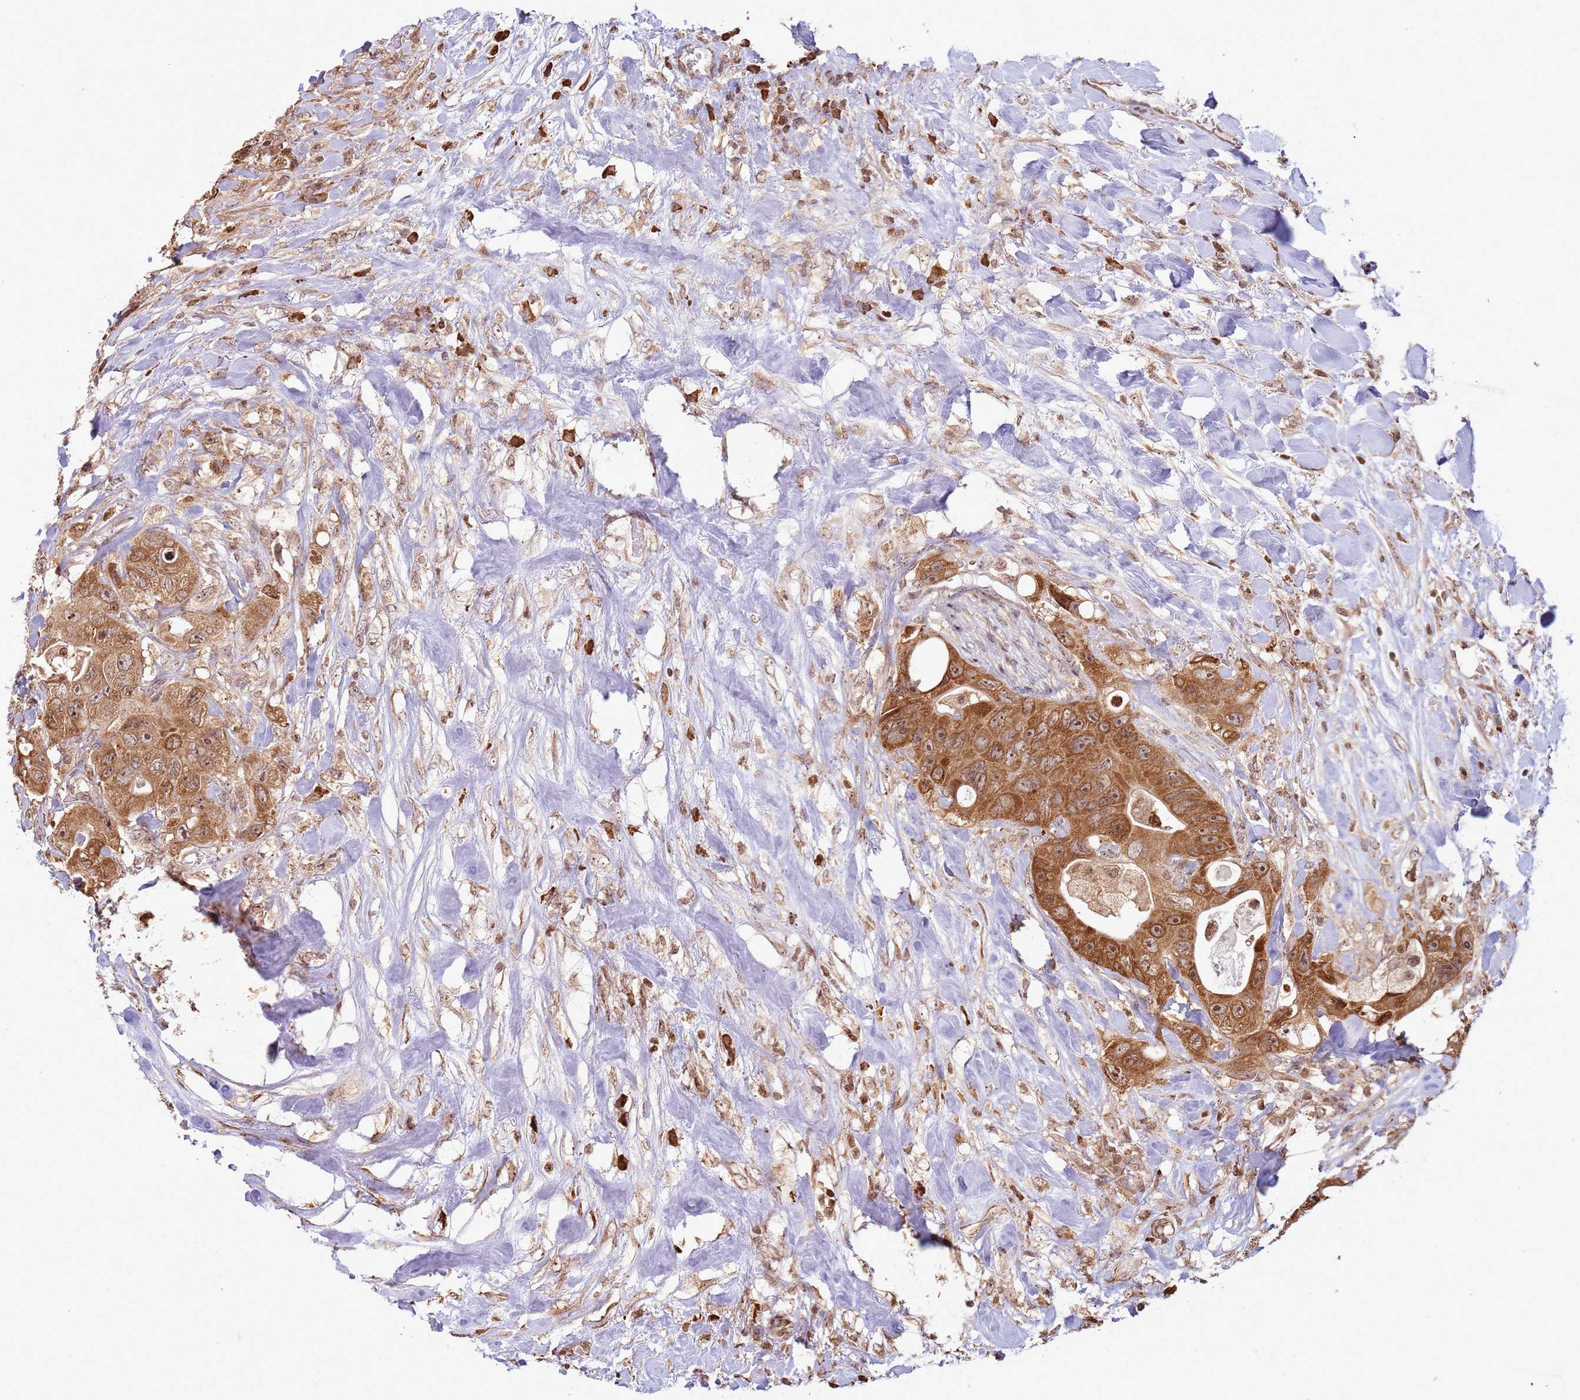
{"staining": {"intensity": "moderate", "quantity": ">75%", "location": "cytoplasmic/membranous,nuclear"}, "tissue": "colorectal cancer", "cell_type": "Tumor cells", "image_type": "cancer", "snomed": [{"axis": "morphology", "description": "Adenocarcinoma, NOS"}, {"axis": "topography", "description": "Colon"}], "caption": "Colorectal cancer (adenocarcinoma) stained for a protein (brown) displays moderate cytoplasmic/membranous and nuclear positive staining in about >75% of tumor cells.", "gene": "SCAF1", "patient": {"sex": "female", "age": 46}}